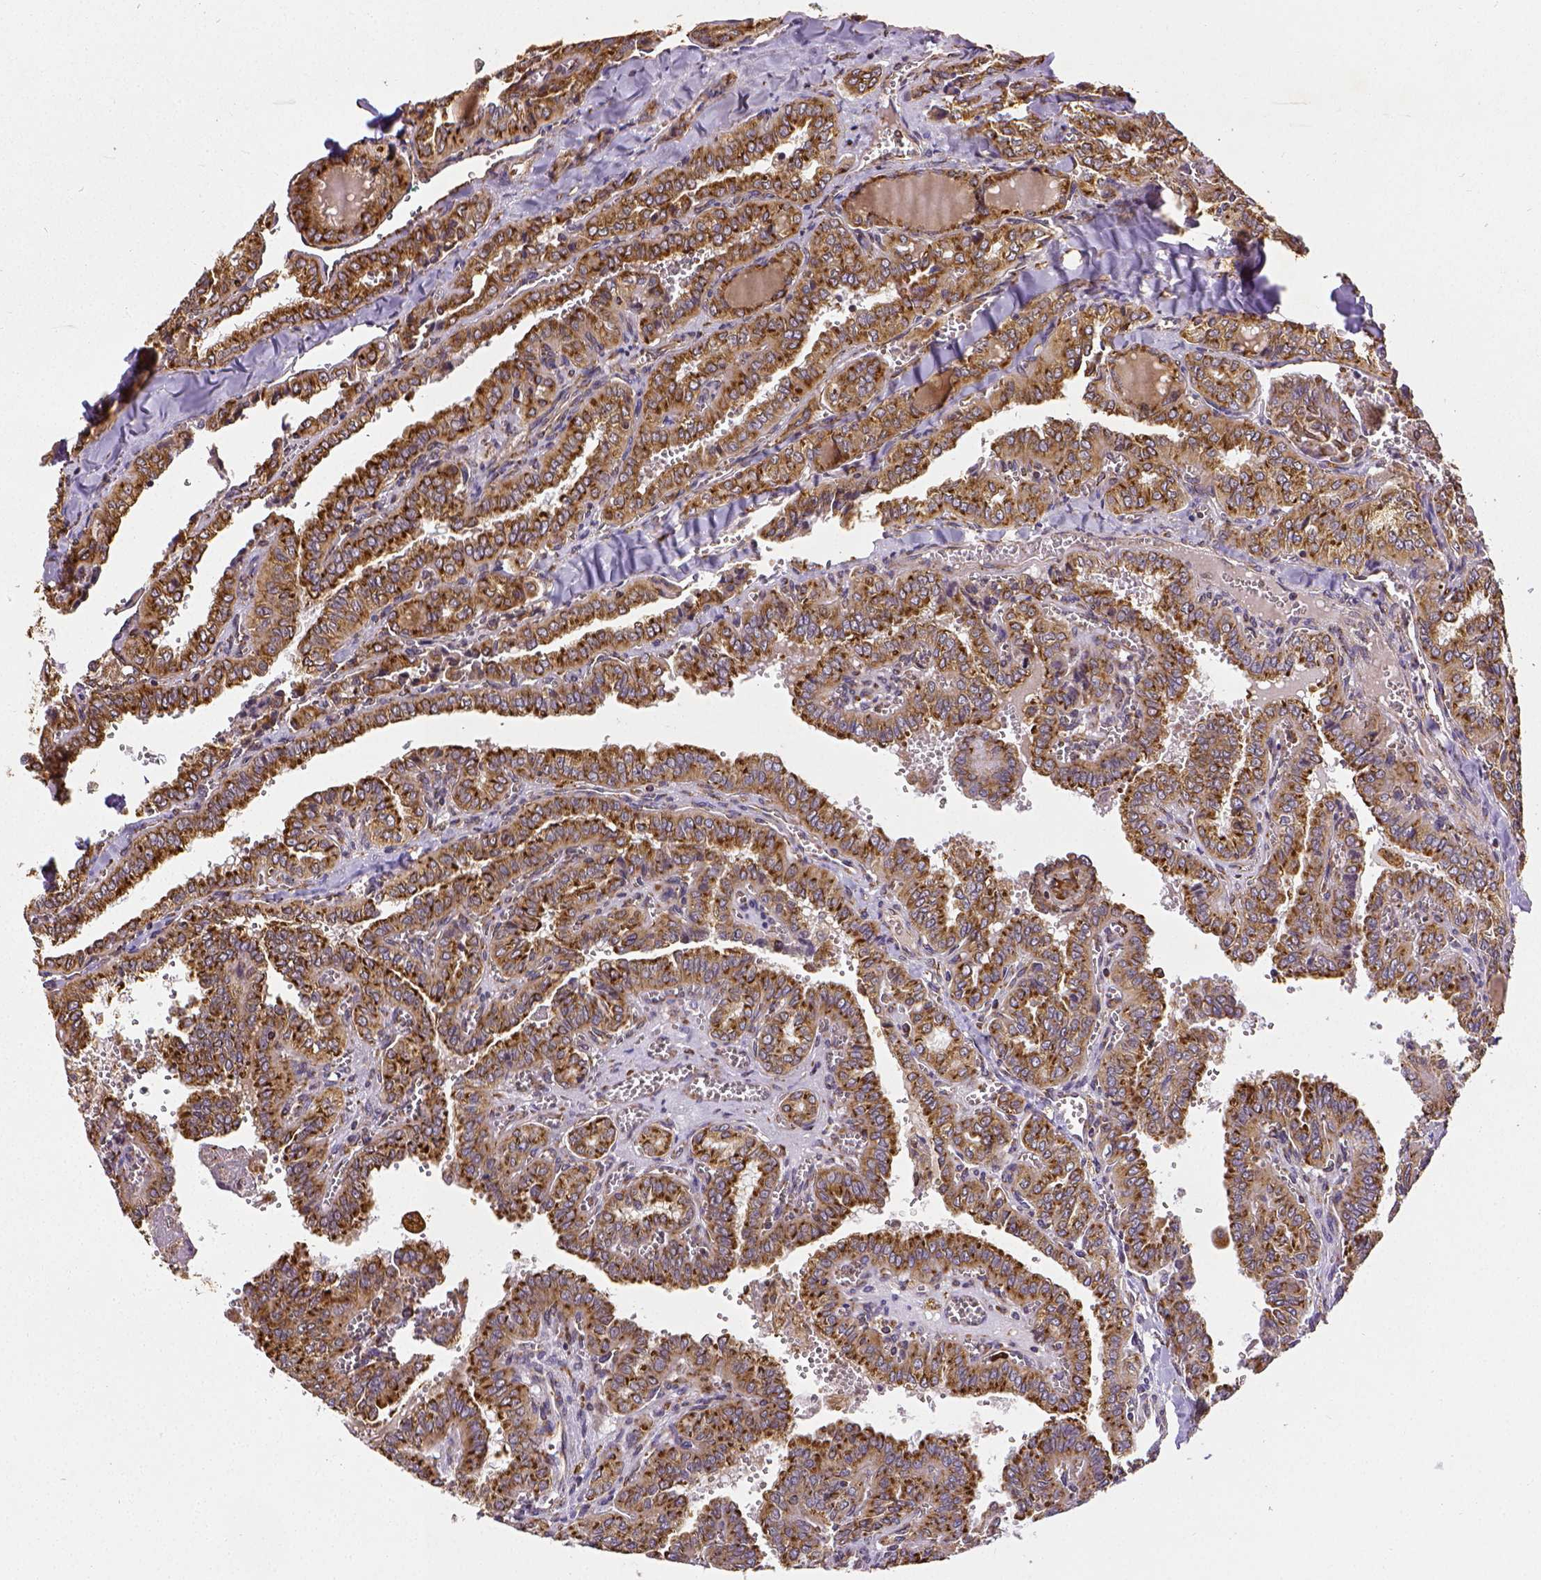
{"staining": {"intensity": "strong", "quantity": ">75%", "location": "cytoplasmic/membranous"}, "tissue": "thyroid cancer", "cell_type": "Tumor cells", "image_type": "cancer", "snomed": [{"axis": "morphology", "description": "Papillary adenocarcinoma, NOS"}, {"axis": "topography", "description": "Thyroid gland"}], "caption": "IHC (DAB (3,3'-diaminobenzidine)) staining of papillary adenocarcinoma (thyroid) shows strong cytoplasmic/membranous protein staining in about >75% of tumor cells. (Brightfield microscopy of DAB IHC at high magnification).", "gene": "MTDH", "patient": {"sex": "female", "age": 41}}